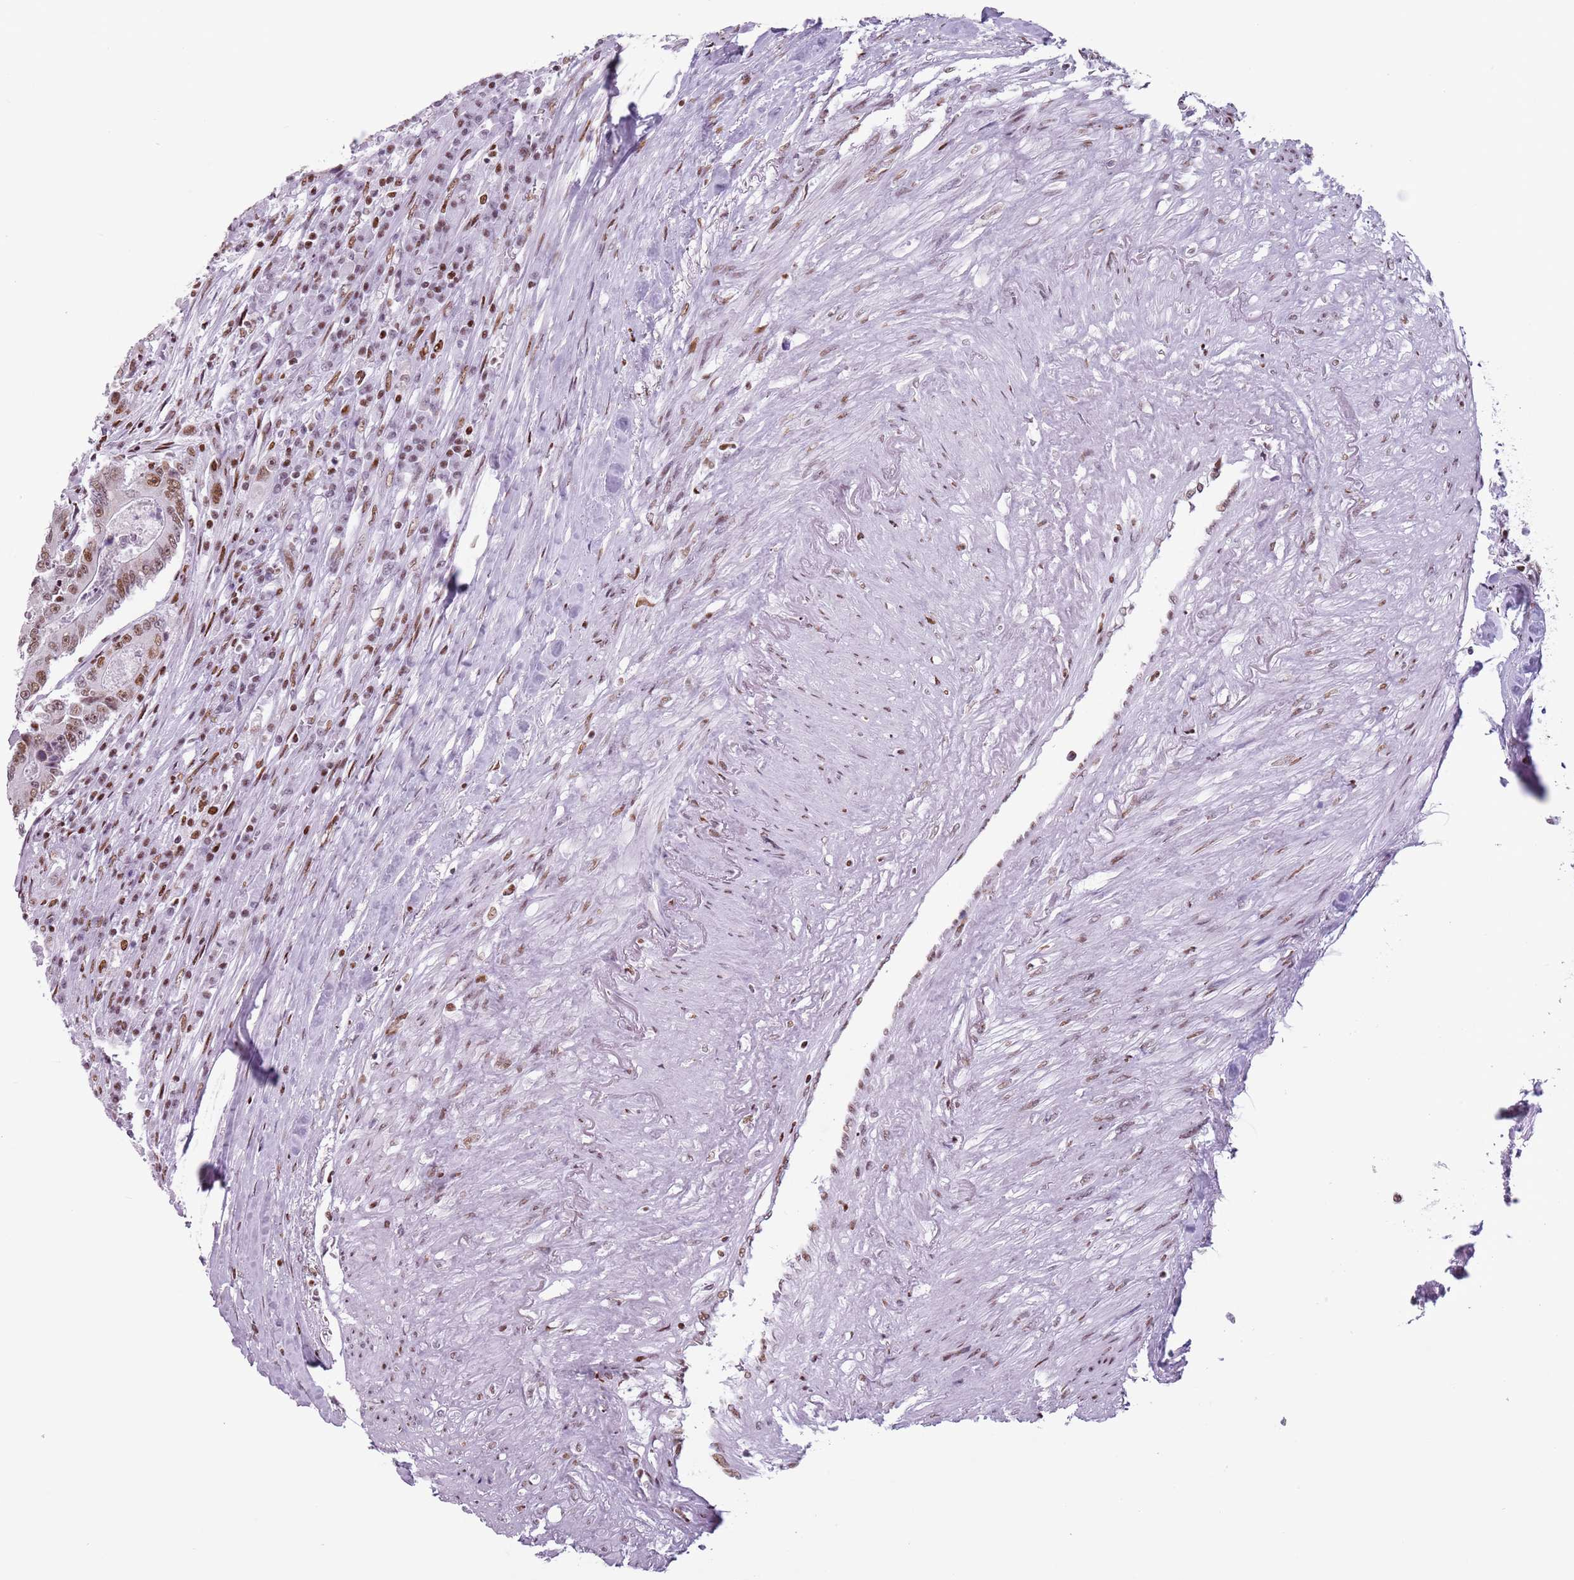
{"staining": {"intensity": "moderate", "quantity": ">75%", "location": "nuclear"}, "tissue": "colorectal cancer", "cell_type": "Tumor cells", "image_type": "cancer", "snomed": [{"axis": "morphology", "description": "Adenocarcinoma, NOS"}, {"axis": "topography", "description": "Colon"}], "caption": "Immunohistochemical staining of human adenocarcinoma (colorectal) reveals medium levels of moderate nuclear positivity in approximately >75% of tumor cells.", "gene": "FAM104B", "patient": {"sex": "male", "age": 83}}